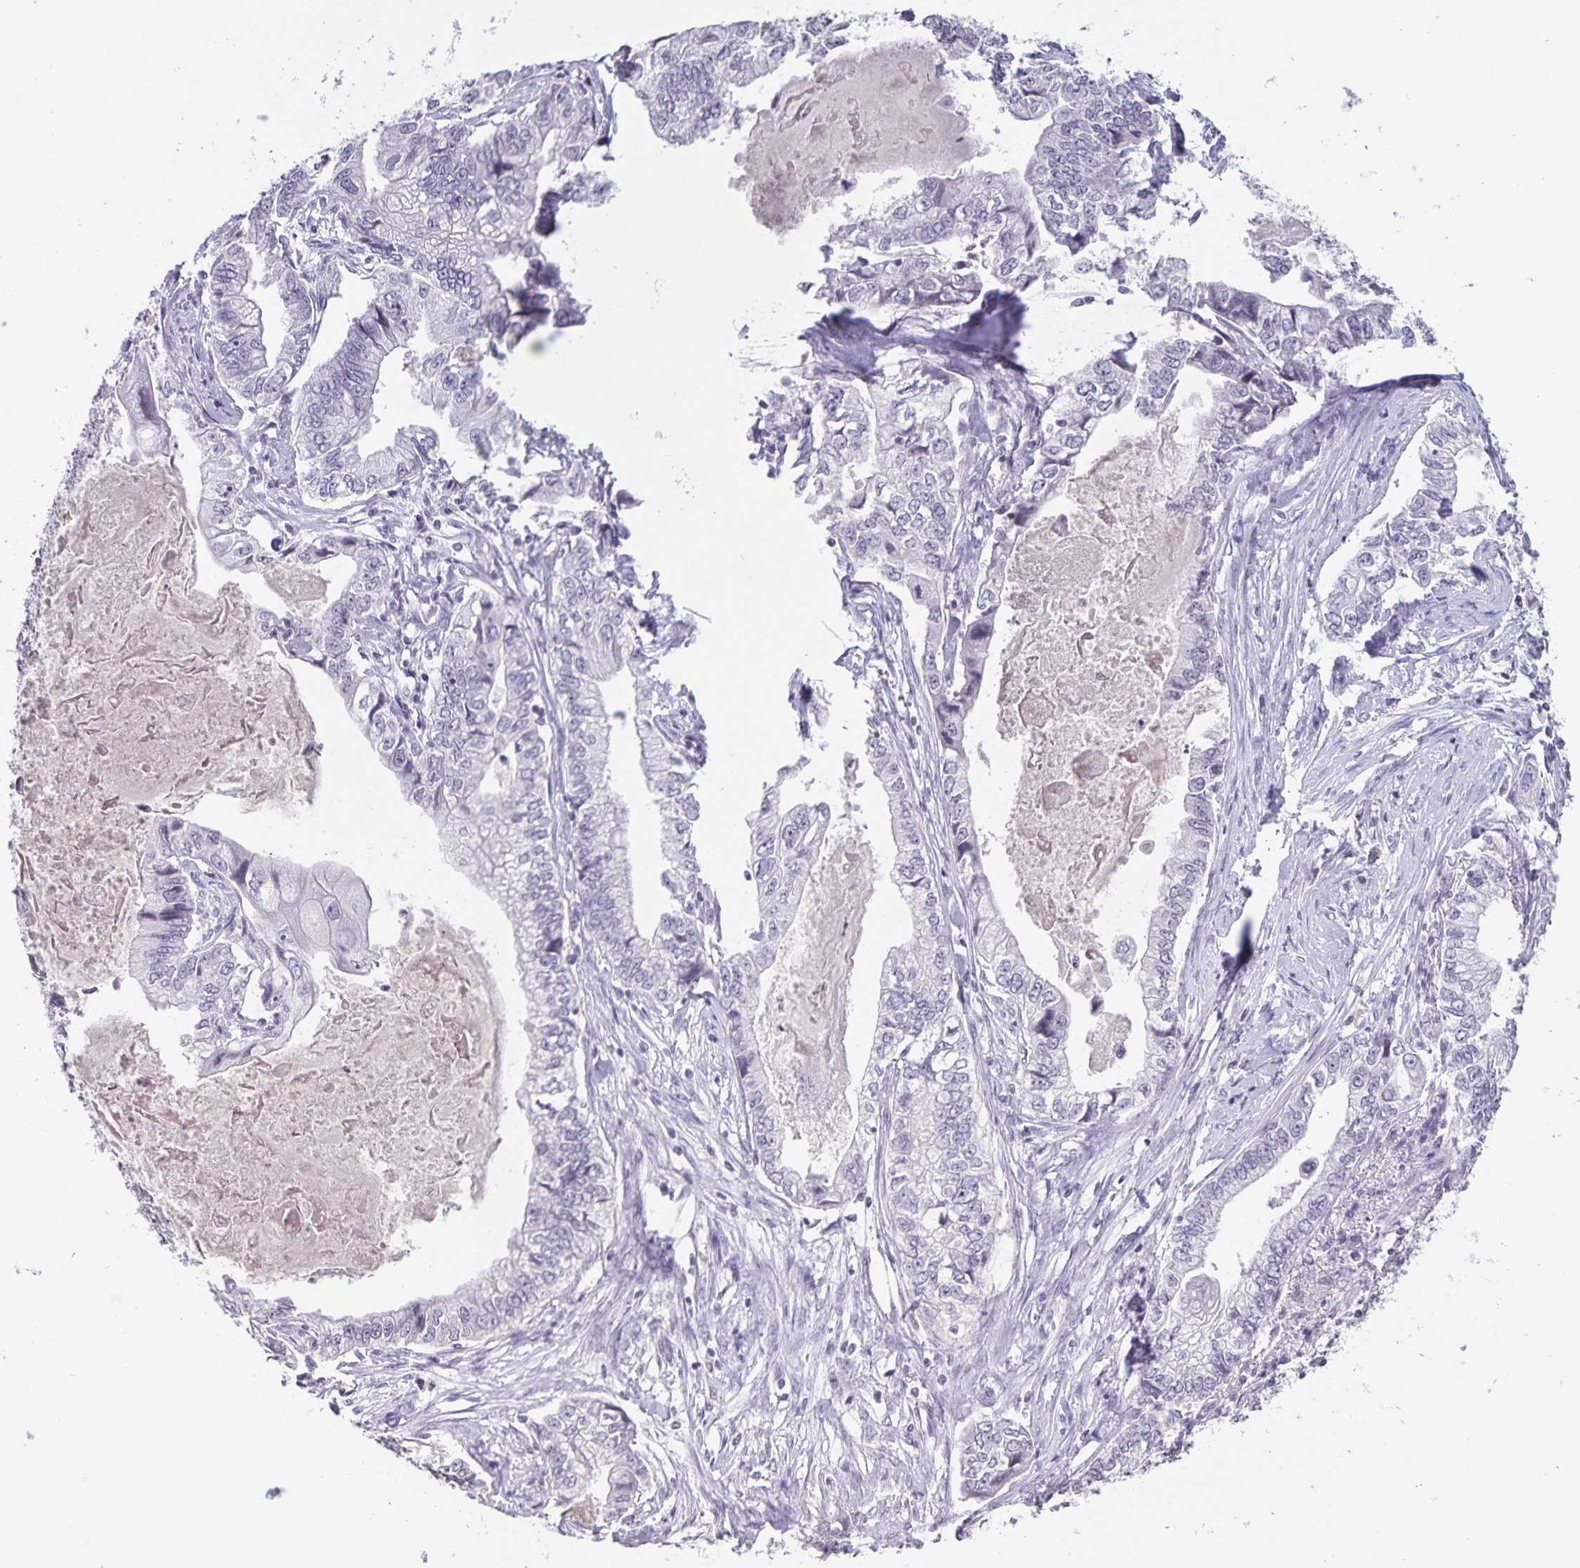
{"staining": {"intensity": "negative", "quantity": "none", "location": "none"}, "tissue": "stomach cancer", "cell_type": "Tumor cells", "image_type": "cancer", "snomed": [{"axis": "morphology", "description": "Adenocarcinoma, NOS"}, {"axis": "topography", "description": "Pancreas"}, {"axis": "topography", "description": "Stomach, upper"}], "caption": "Immunohistochemistry micrograph of neoplastic tissue: adenocarcinoma (stomach) stained with DAB (3,3'-diaminobenzidine) shows no significant protein staining in tumor cells.", "gene": "AQP4", "patient": {"sex": "male", "age": 77}}